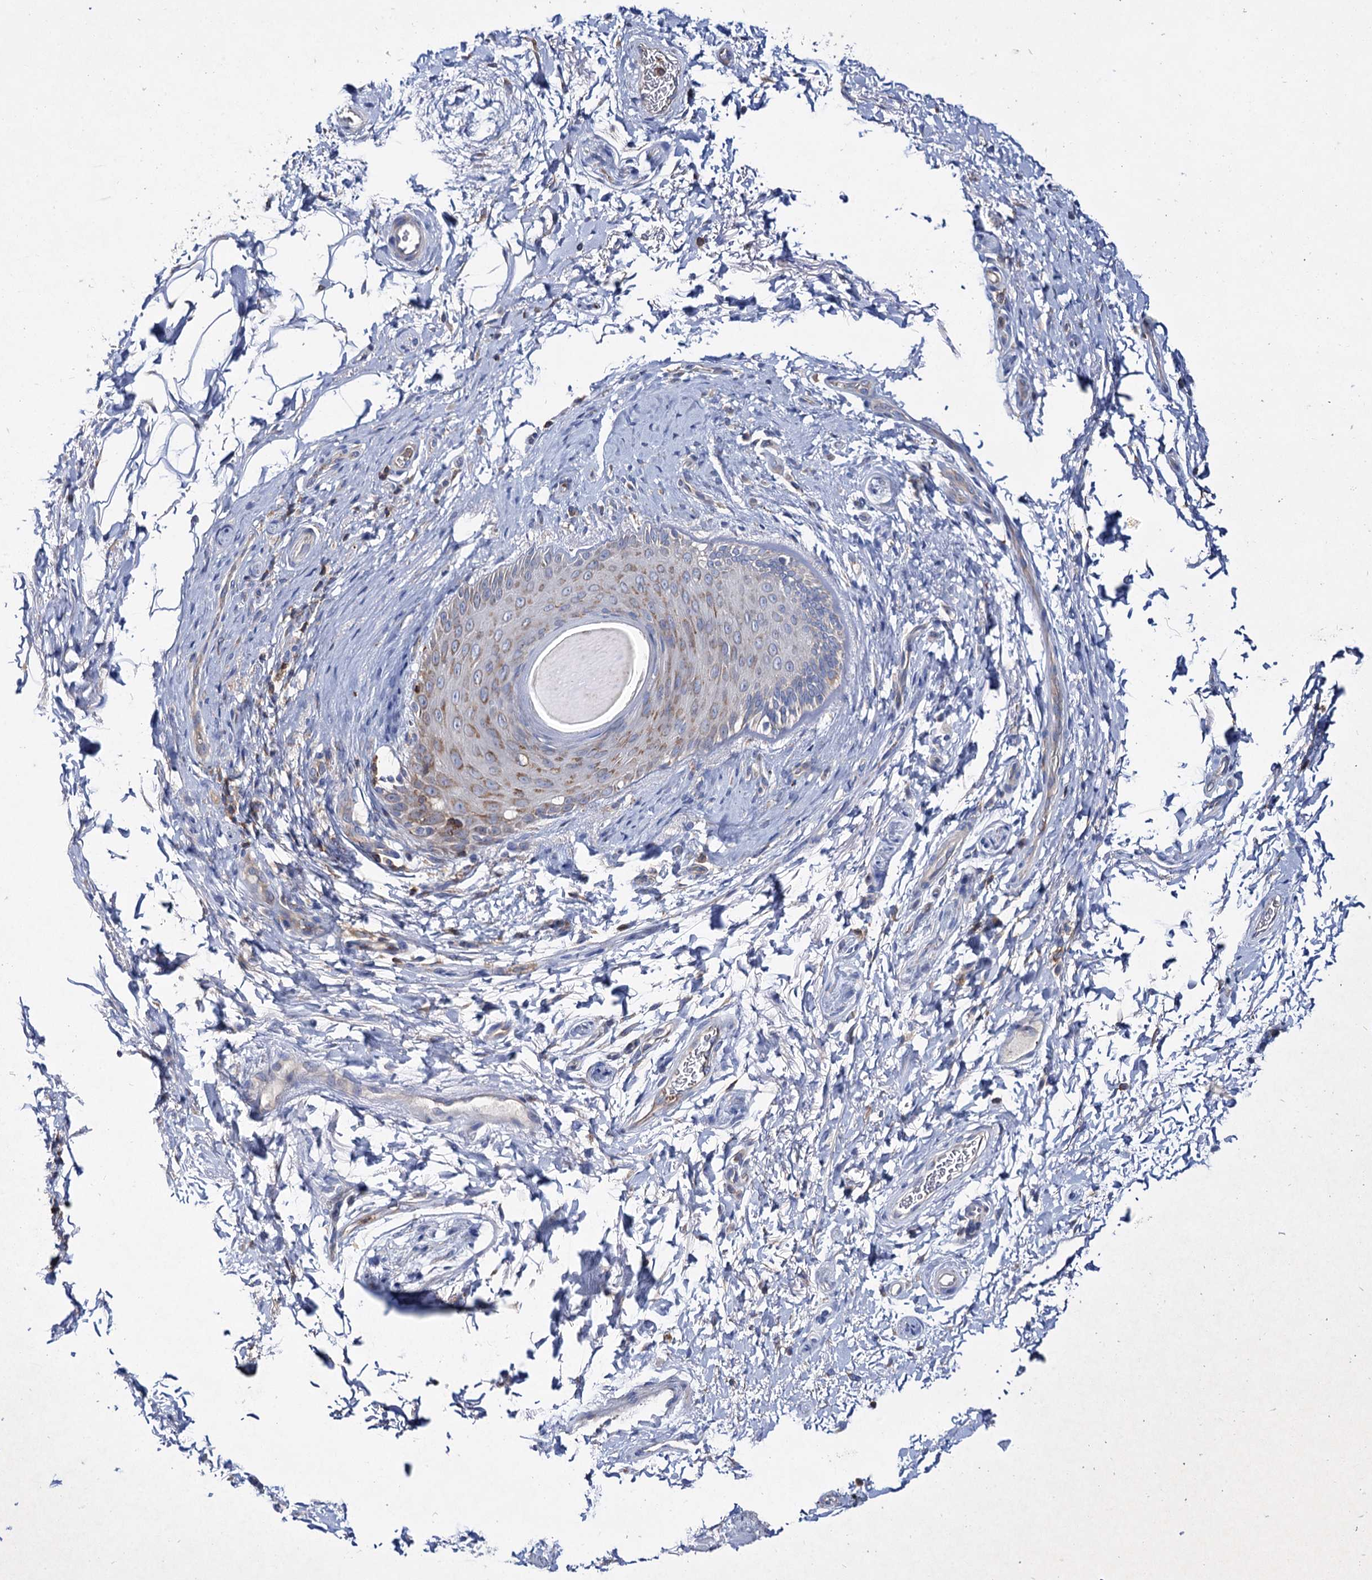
{"staining": {"intensity": "moderate", "quantity": "25%-75%", "location": "cytoplasmic/membranous"}, "tissue": "skin", "cell_type": "Epidermal cells", "image_type": "normal", "snomed": [{"axis": "morphology", "description": "Normal tissue, NOS"}, {"axis": "topography", "description": "Anal"}], "caption": "Approximately 25%-75% of epidermal cells in benign skin reveal moderate cytoplasmic/membranous protein positivity as visualized by brown immunohistochemical staining.", "gene": "UBASH3B", "patient": {"sex": "male", "age": 44}}